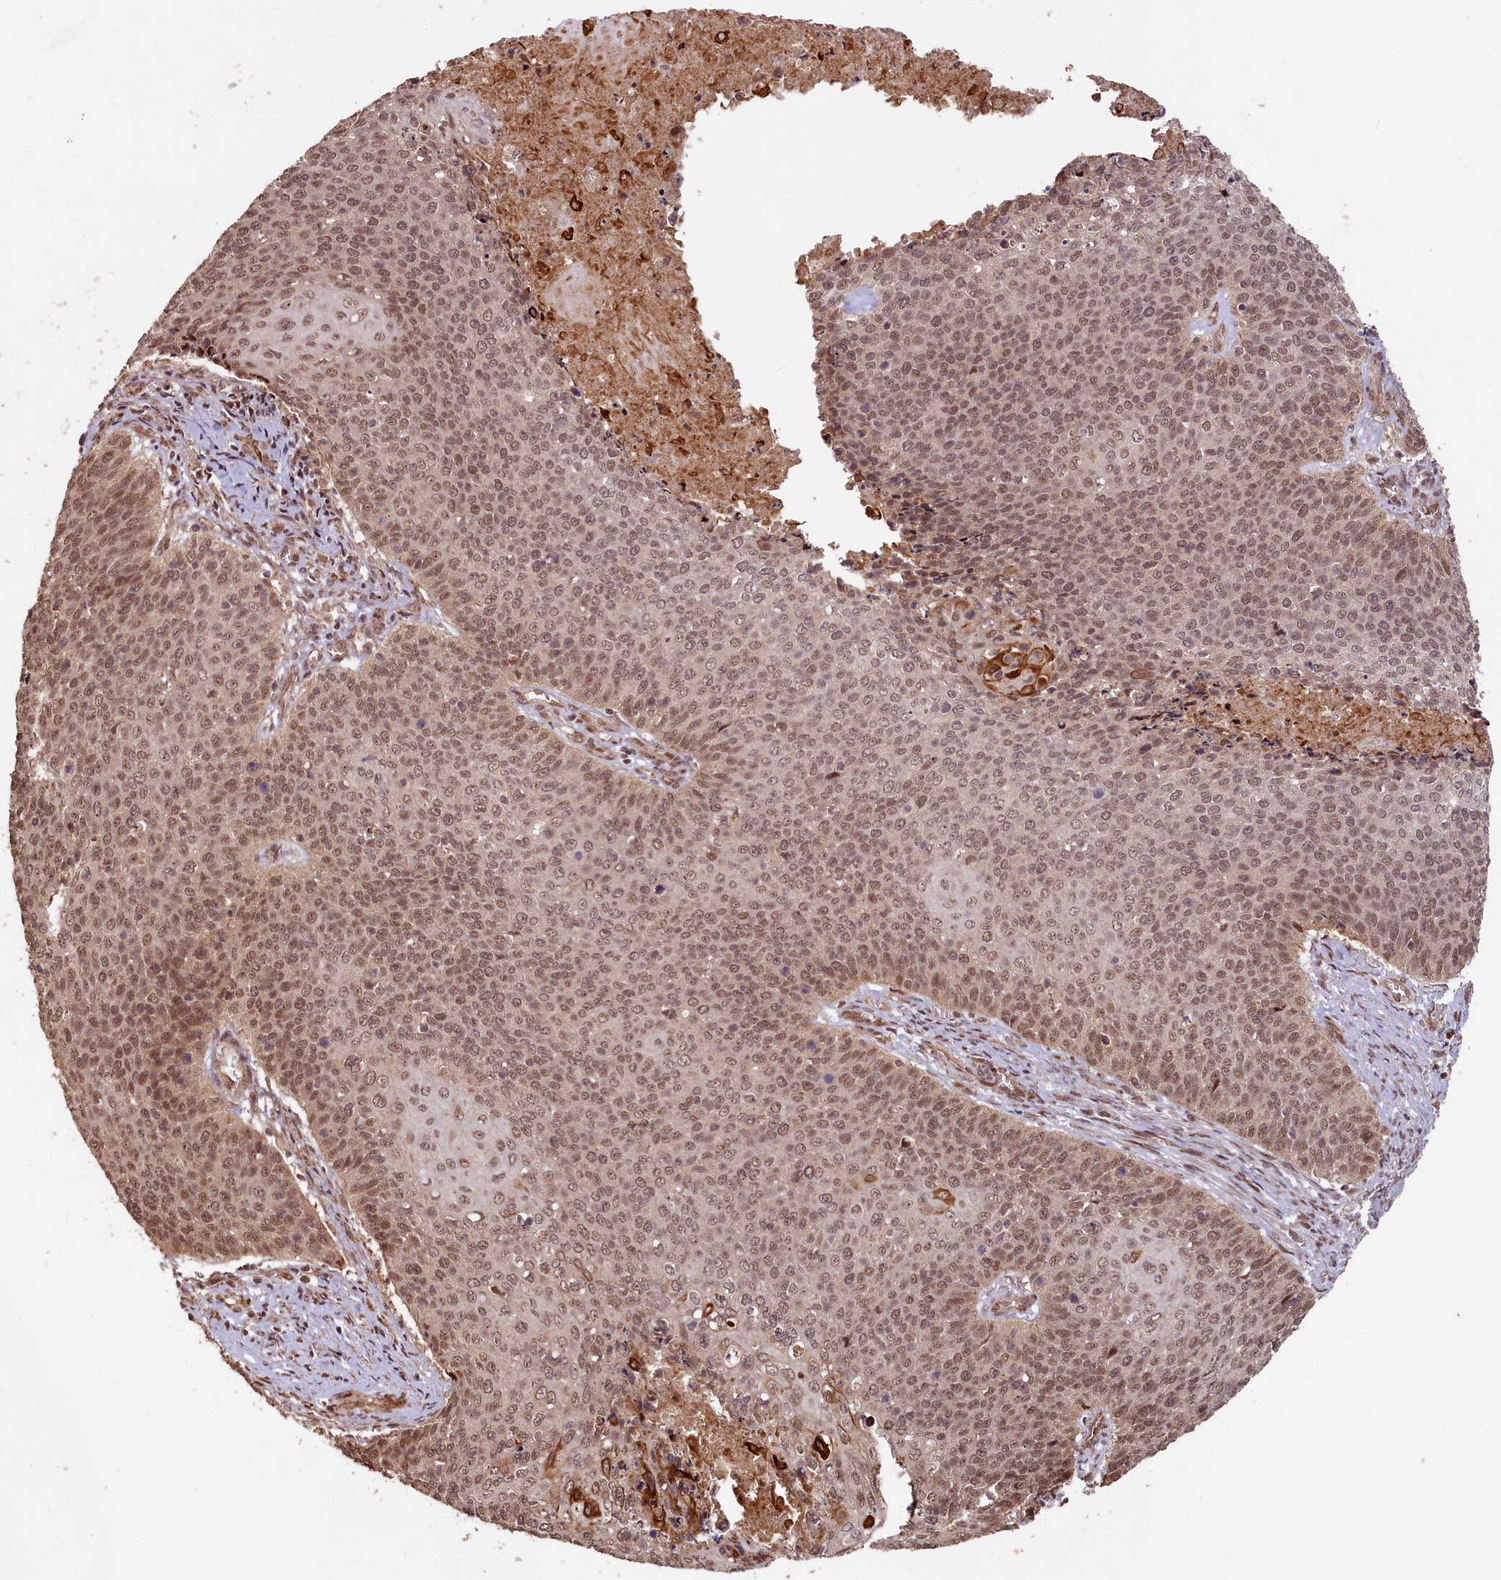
{"staining": {"intensity": "moderate", "quantity": ">75%", "location": "nuclear"}, "tissue": "cervical cancer", "cell_type": "Tumor cells", "image_type": "cancer", "snomed": [{"axis": "morphology", "description": "Squamous cell carcinoma, NOS"}, {"axis": "topography", "description": "Cervix"}], "caption": "Immunohistochemistry (IHC) image of neoplastic tissue: cervical squamous cell carcinoma stained using immunohistochemistry (IHC) shows medium levels of moderate protein expression localized specifically in the nuclear of tumor cells, appearing as a nuclear brown color.", "gene": "SHPRH", "patient": {"sex": "female", "age": 39}}